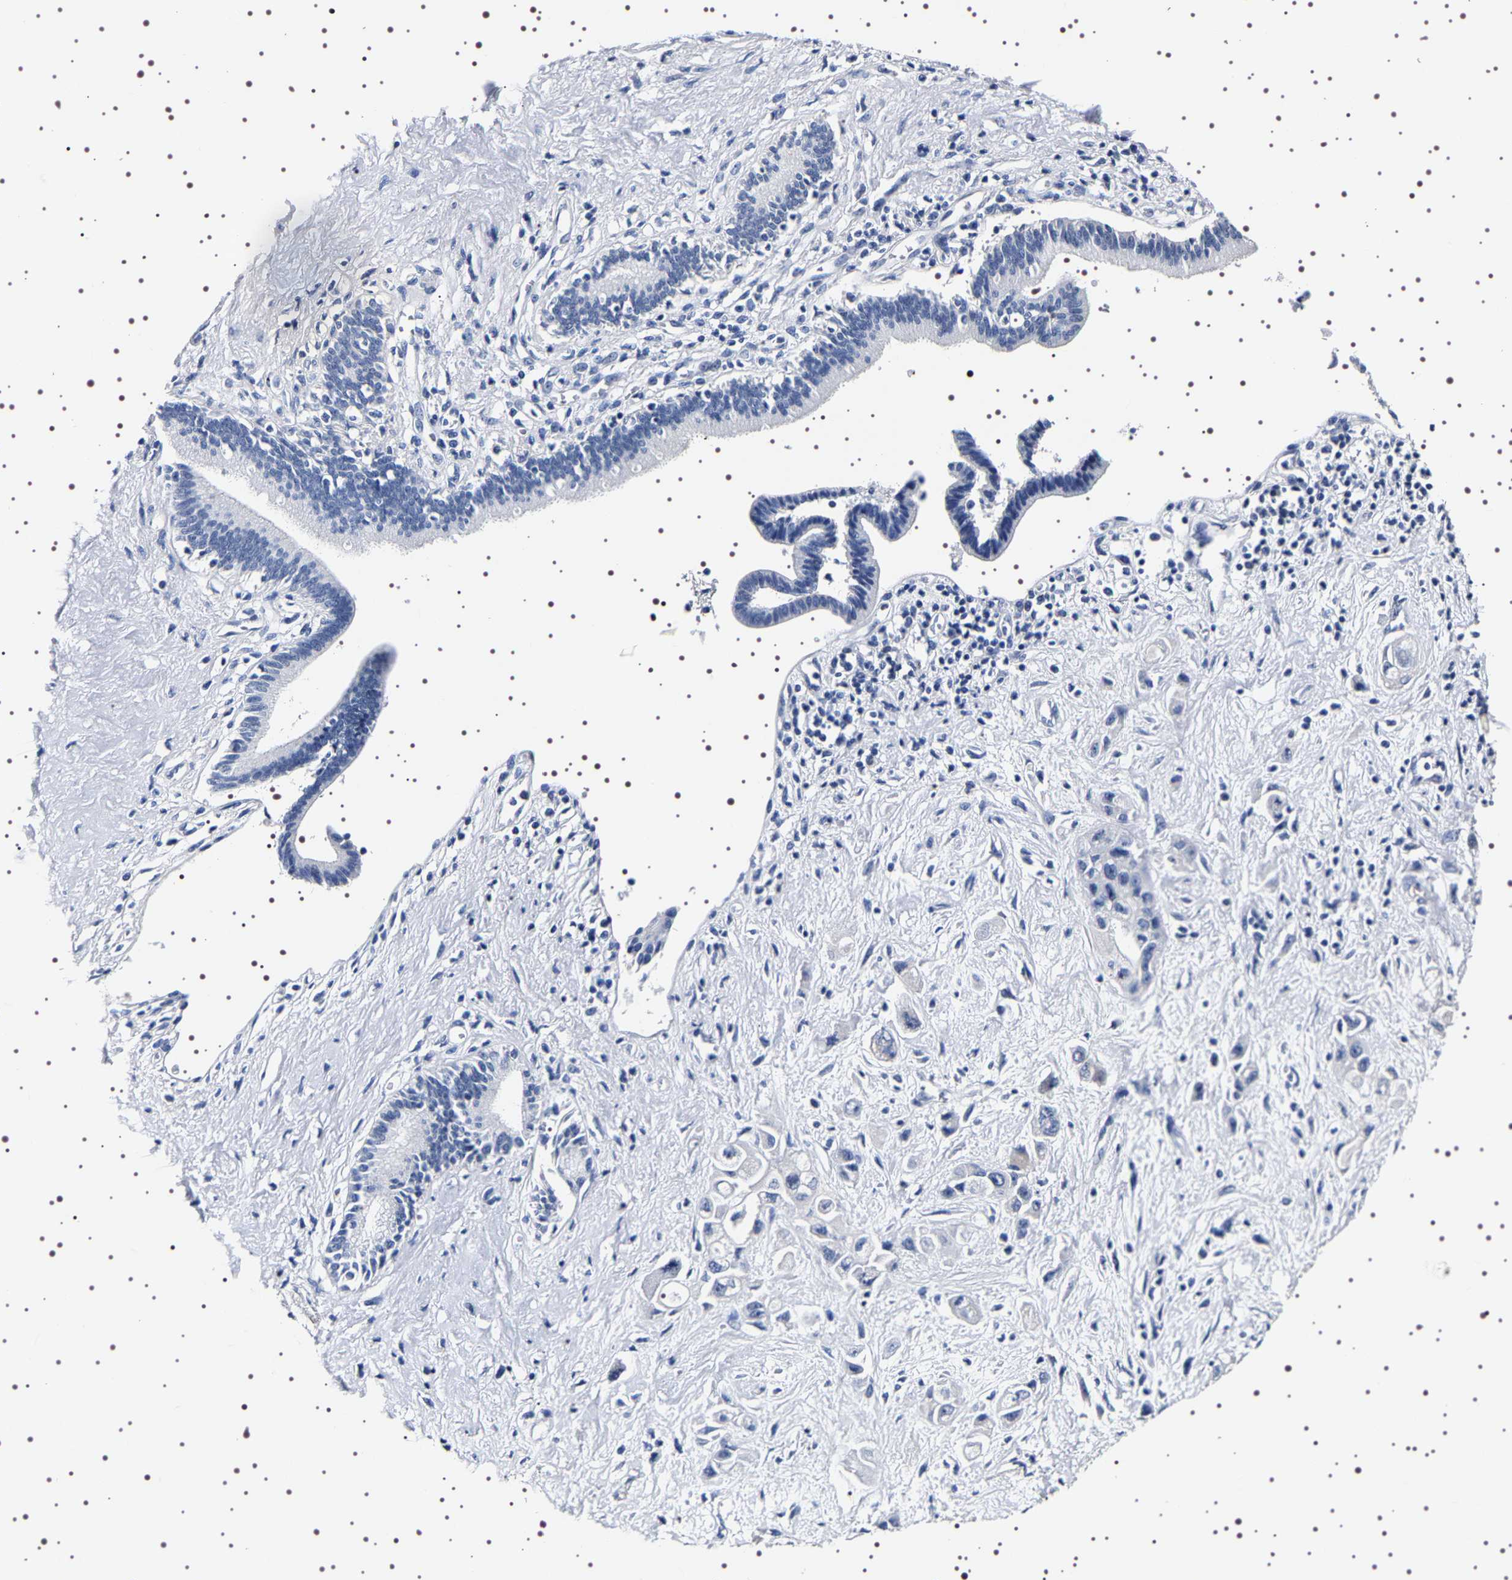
{"staining": {"intensity": "negative", "quantity": "none", "location": "none"}, "tissue": "pancreatic cancer", "cell_type": "Tumor cells", "image_type": "cancer", "snomed": [{"axis": "morphology", "description": "Adenocarcinoma, NOS"}, {"axis": "topography", "description": "Pancreas"}], "caption": "This is a image of immunohistochemistry staining of adenocarcinoma (pancreatic), which shows no expression in tumor cells.", "gene": "UBQLN3", "patient": {"sex": "female", "age": 66}}